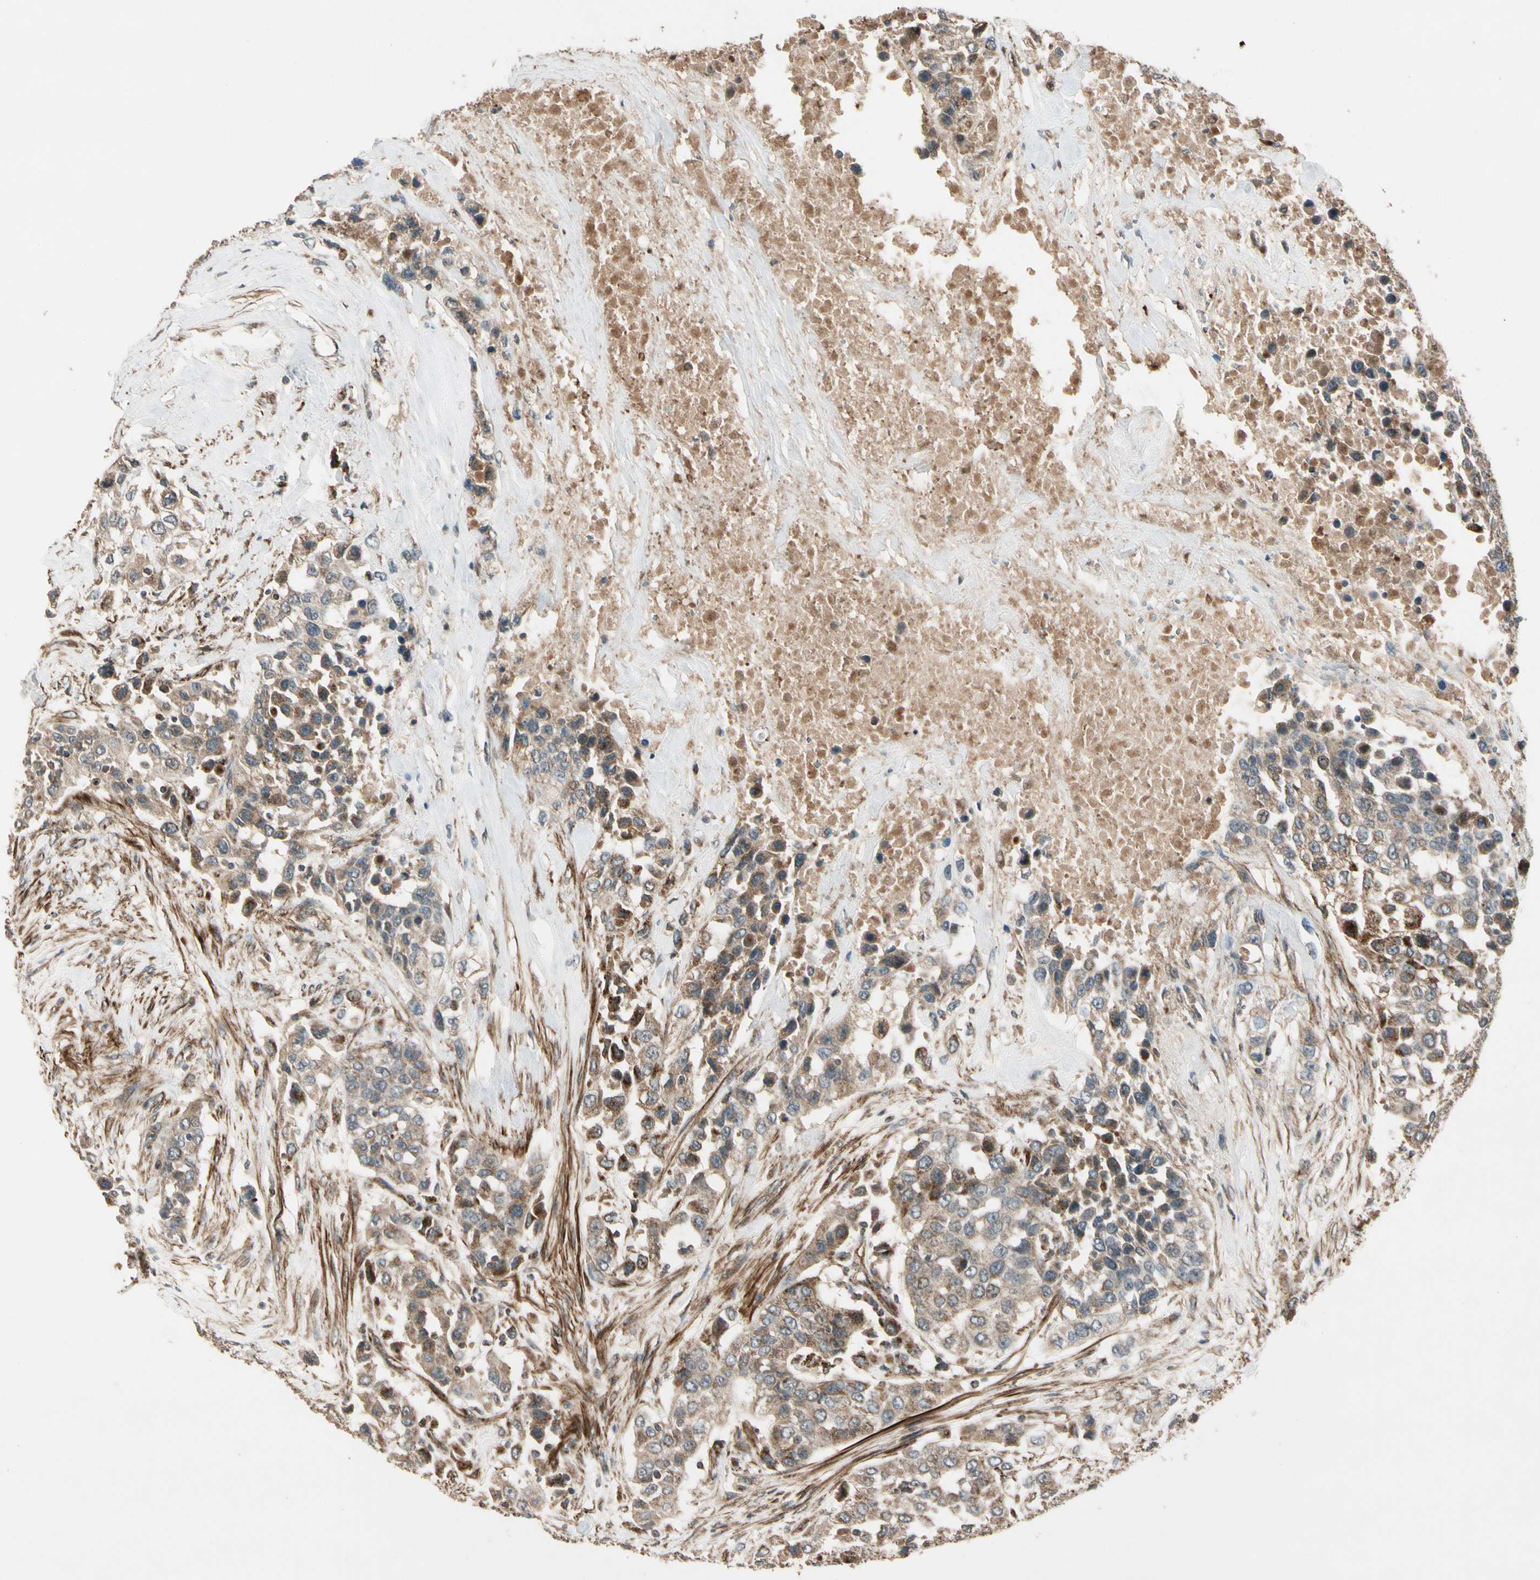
{"staining": {"intensity": "weak", "quantity": ">75%", "location": "cytoplasmic/membranous"}, "tissue": "urothelial cancer", "cell_type": "Tumor cells", "image_type": "cancer", "snomed": [{"axis": "morphology", "description": "Urothelial carcinoma, High grade"}, {"axis": "topography", "description": "Urinary bladder"}], "caption": "Weak cytoplasmic/membranous expression is identified in about >75% of tumor cells in urothelial carcinoma (high-grade).", "gene": "GCK", "patient": {"sex": "female", "age": 80}}